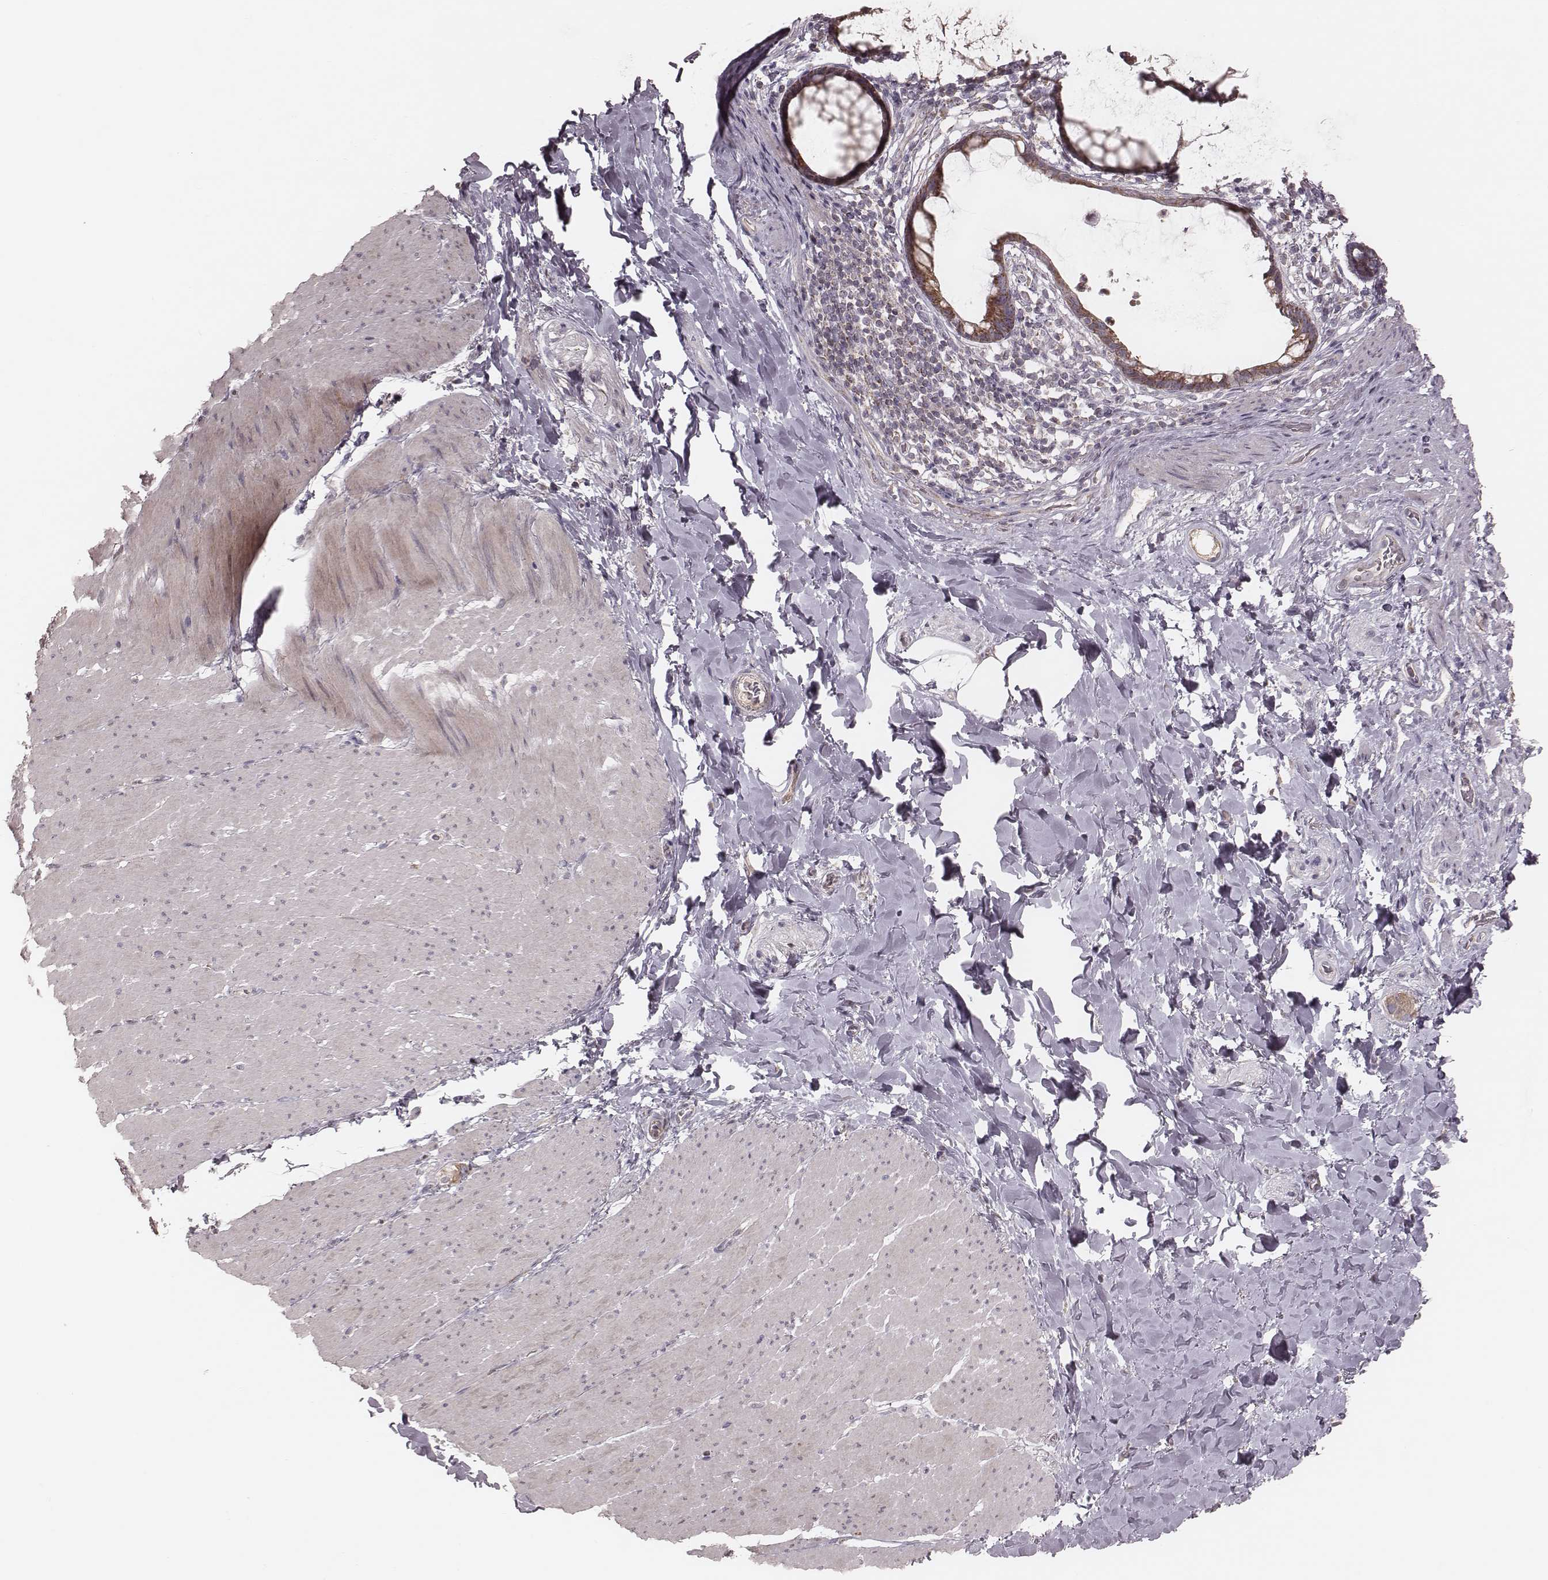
{"staining": {"intensity": "negative", "quantity": "none", "location": "none"}, "tissue": "smooth muscle", "cell_type": "Smooth muscle cells", "image_type": "normal", "snomed": [{"axis": "morphology", "description": "Normal tissue, NOS"}, {"axis": "topography", "description": "Smooth muscle"}, {"axis": "topography", "description": "Rectum"}], "caption": "IHC histopathology image of normal human smooth muscle stained for a protein (brown), which demonstrates no expression in smooth muscle cells.", "gene": "MRPS27", "patient": {"sex": "male", "age": 53}}